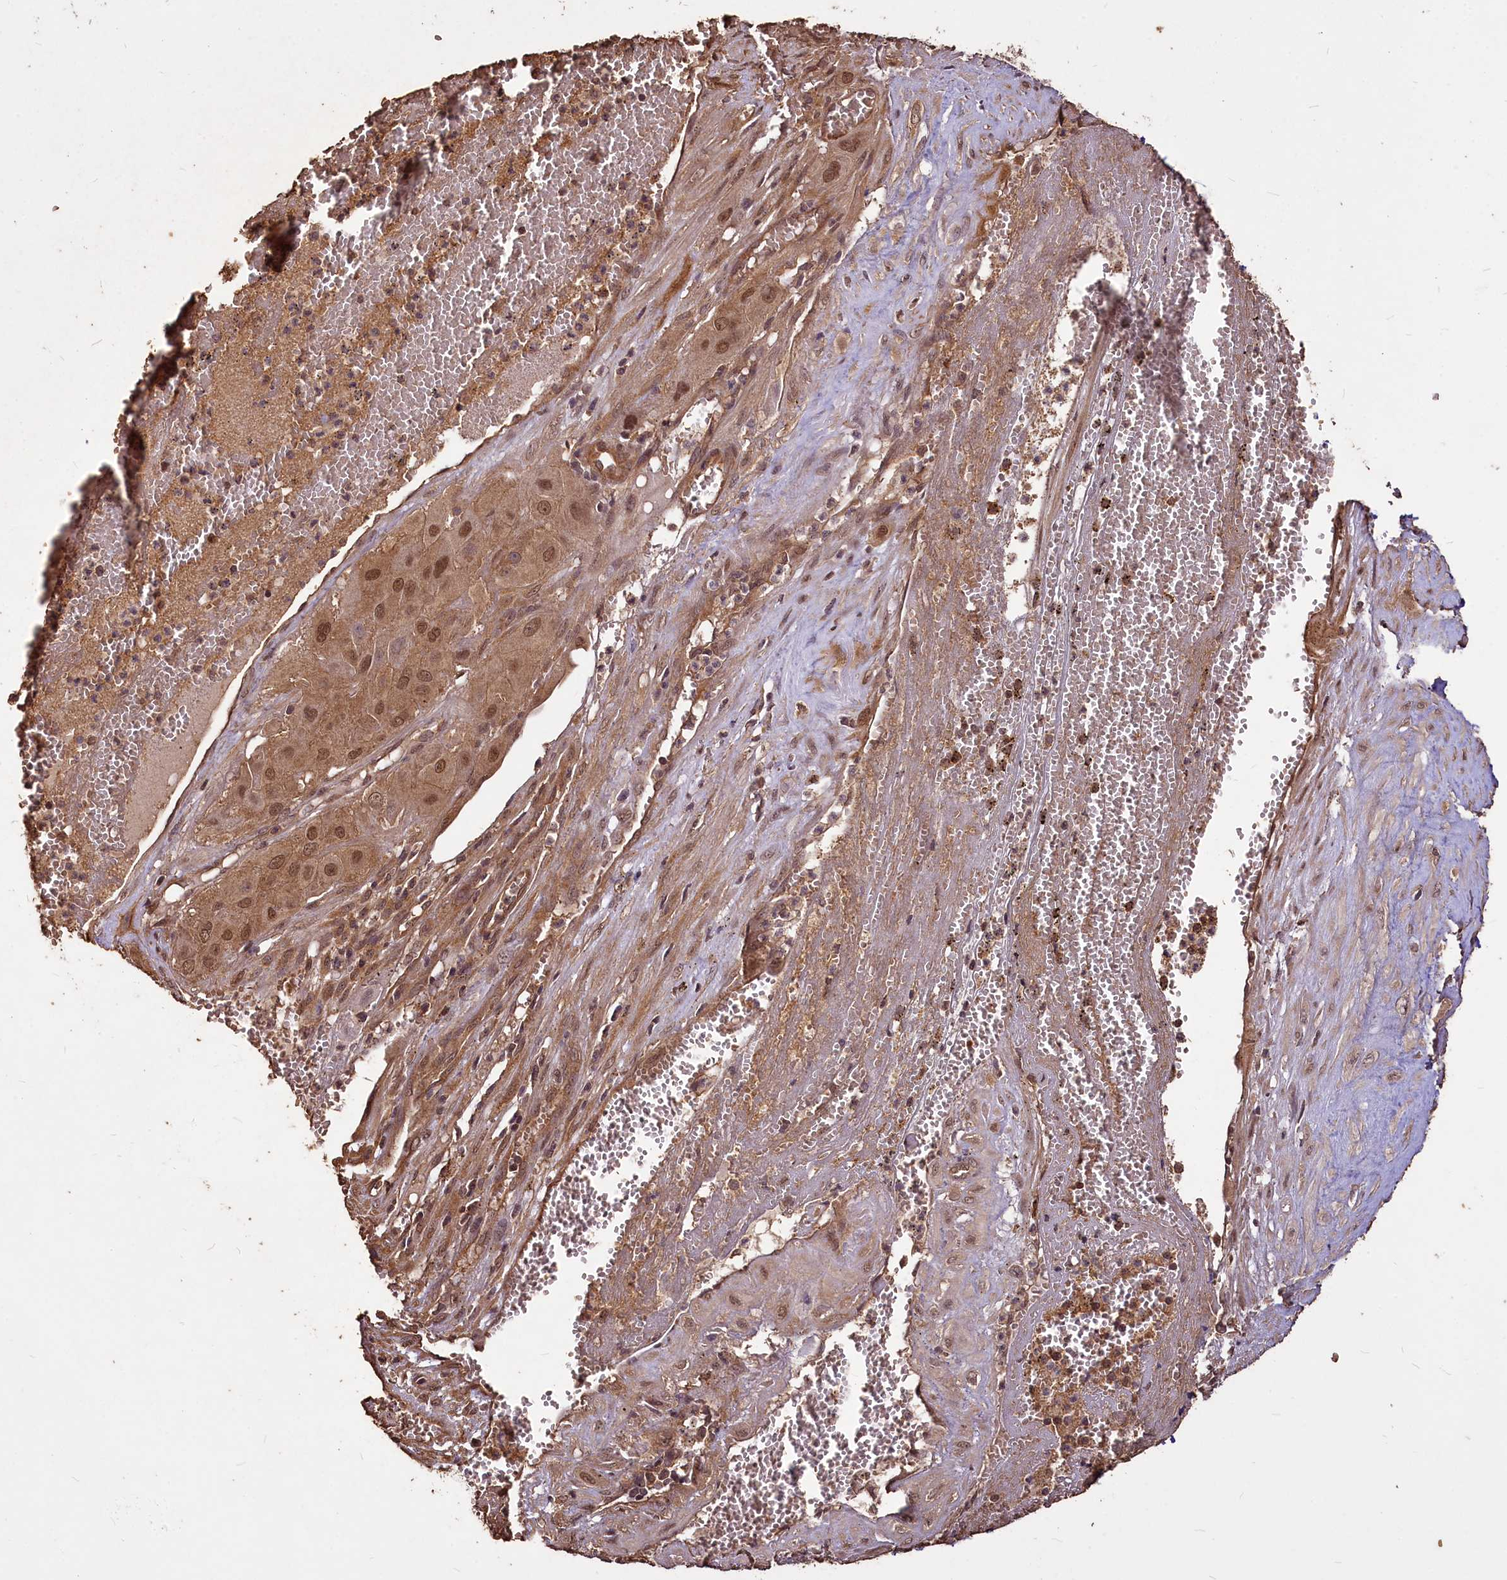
{"staining": {"intensity": "moderate", "quantity": ">75%", "location": "cytoplasmic/membranous,nuclear"}, "tissue": "cervical cancer", "cell_type": "Tumor cells", "image_type": "cancer", "snomed": [{"axis": "morphology", "description": "Squamous cell carcinoma, NOS"}, {"axis": "topography", "description": "Cervix"}], "caption": "This is an image of immunohistochemistry staining of squamous cell carcinoma (cervical), which shows moderate expression in the cytoplasmic/membranous and nuclear of tumor cells.", "gene": "VPS51", "patient": {"sex": "female", "age": 34}}